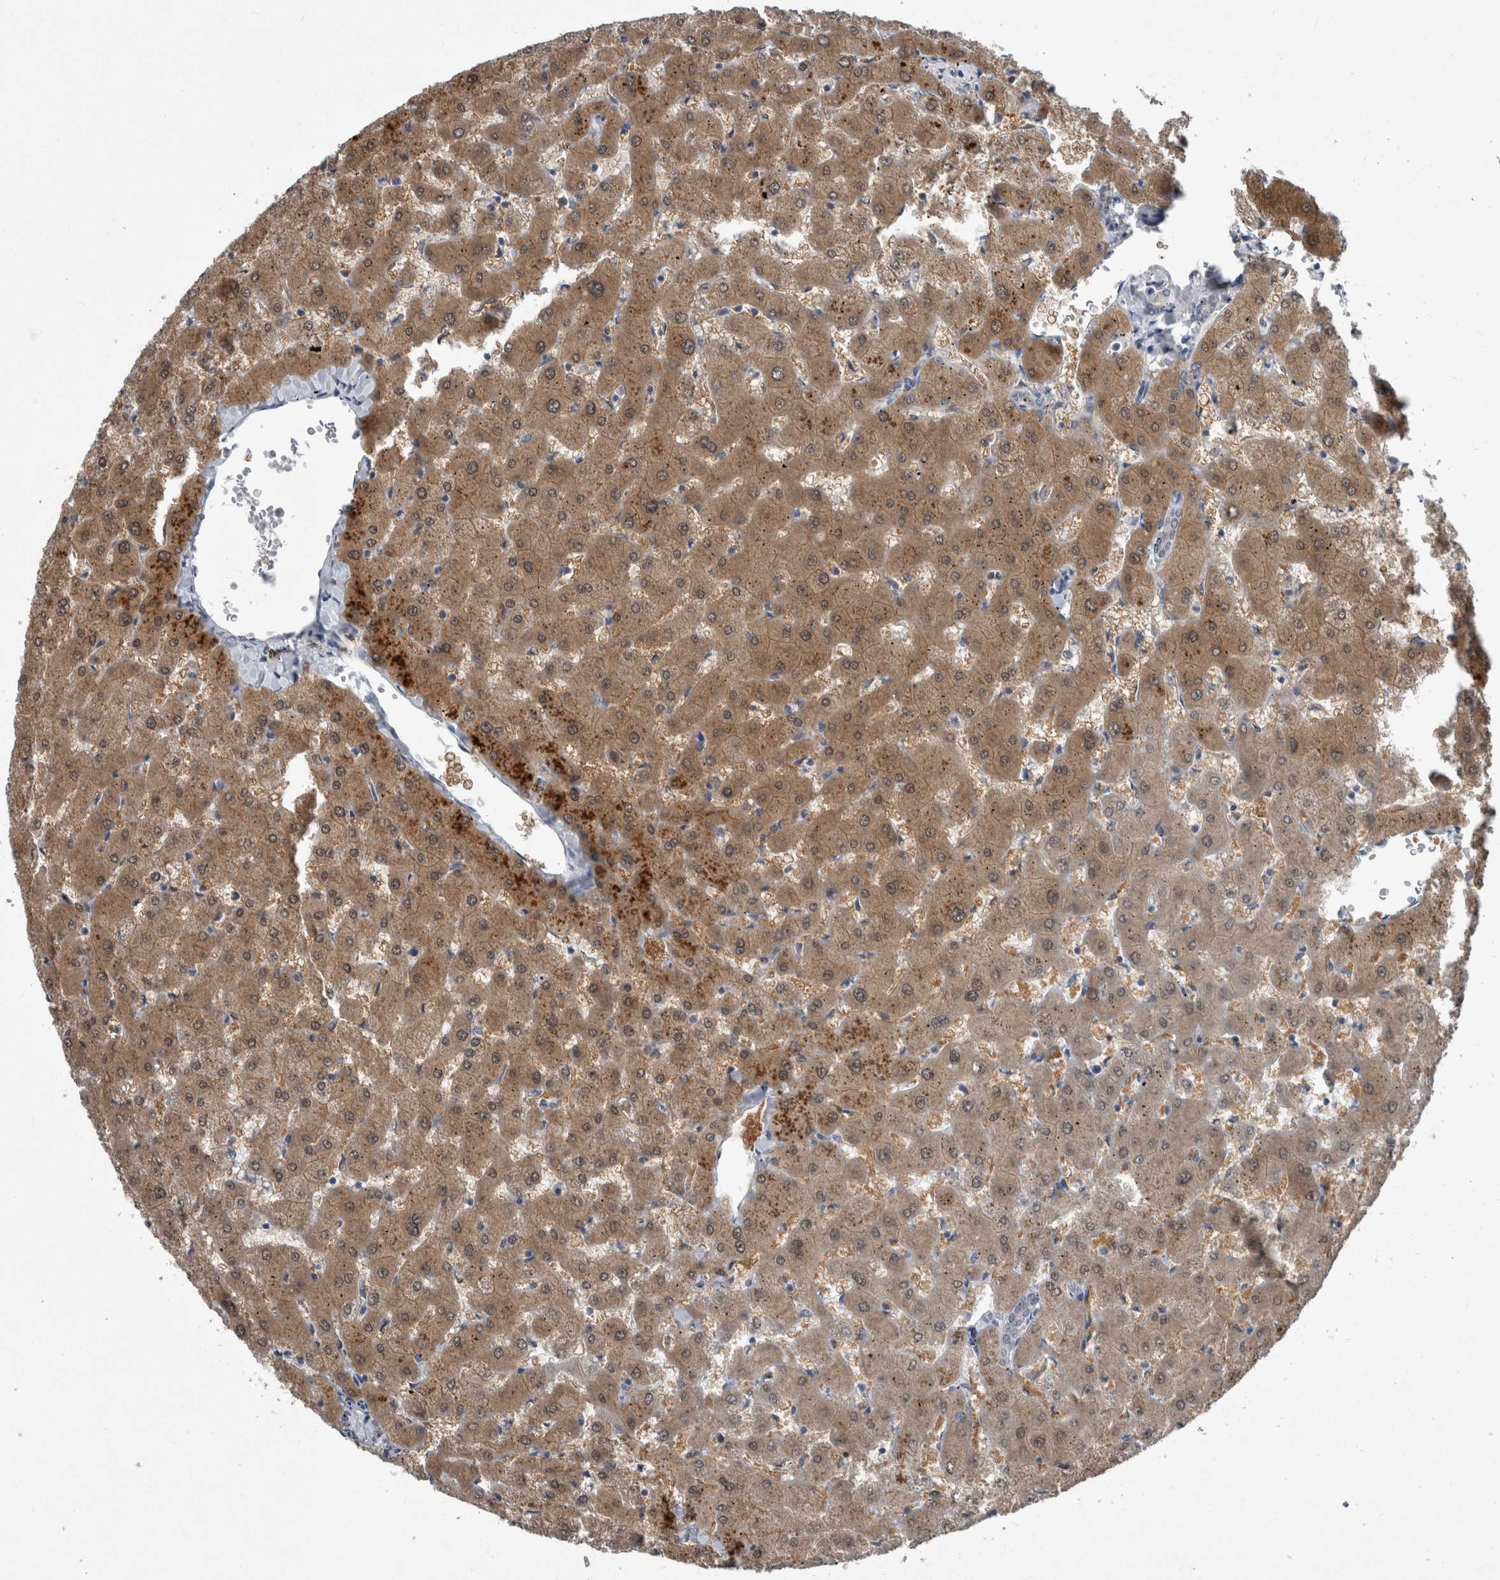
{"staining": {"intensity": "negative", "quantity": "none", "location": "none"}, "tissue": "liver", "cell_type": "Cholangiocytes", "image_type": "normal", "snomed": [{"axis": "morphology", "description": "Normal tissue, NOS"}, {"axis": "topography", "description": "Liver"}], "caption": "Cholangiocytes show no significant protein positivity in benign liver. The staining was performed using DAB to visualize the protein expression in brown, while the nuclei were stained in blue with hematoxylin (Magnification: 20x).", "gene": "FAM83H", "patient": {"sex": "female", "age": 63}}